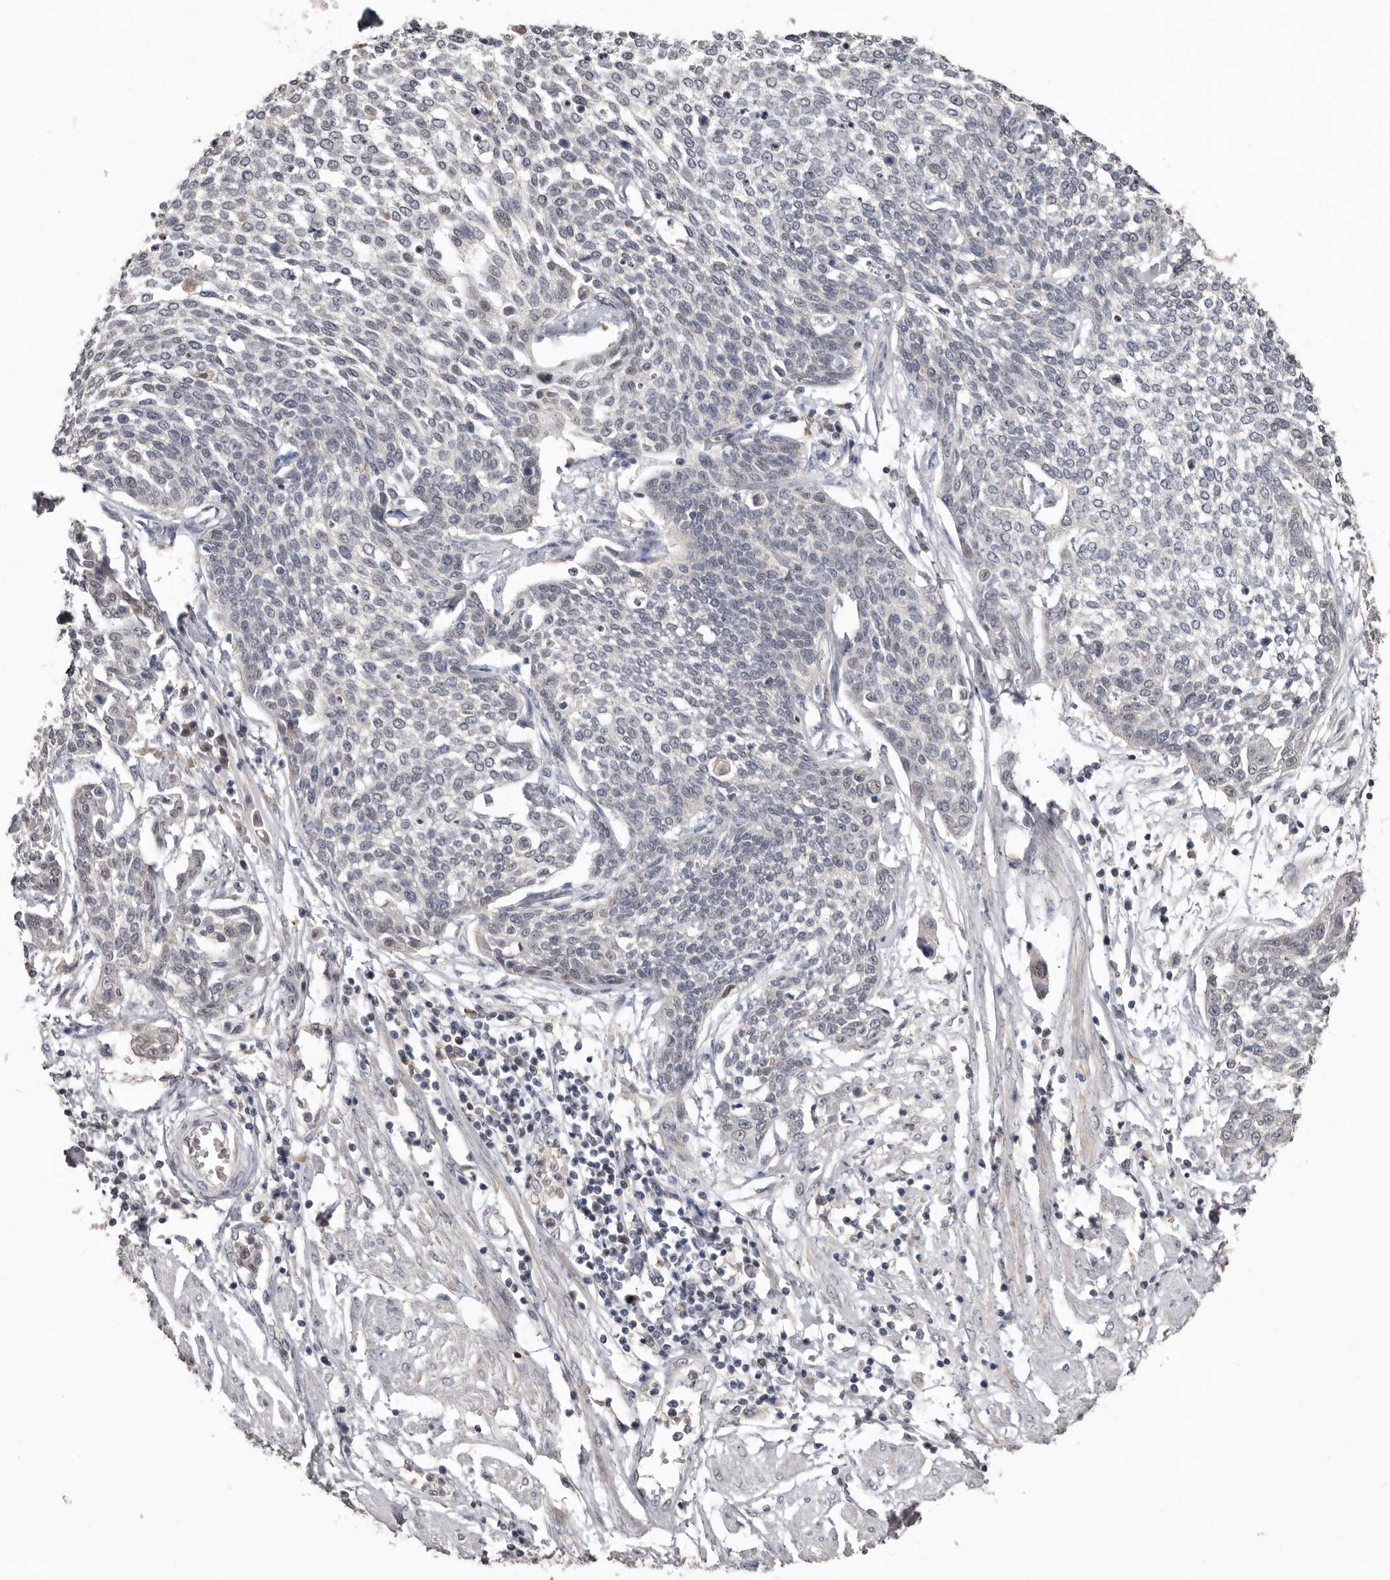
{"staining": {"intensity": "negative", "quantity": "none", "location": "none"}, "tissue": "cervical cancer", "cell_type": "Tumor cells", "image_type": "cancer", "snomed": [{"axis": "morphology", "description": "Squamous cell carcinoma, NOS"}, {"axis": "topography", "description": "Cervix"}], "caption": "Immunohistochemistry (IHC) image of neoplastic tissue: human cervical squamous cell carcinoma stained with DAB displays no significant protein staining in tumor cells.", "gene": "RBKS", "patient": {"sex": "female", "age": 34}}